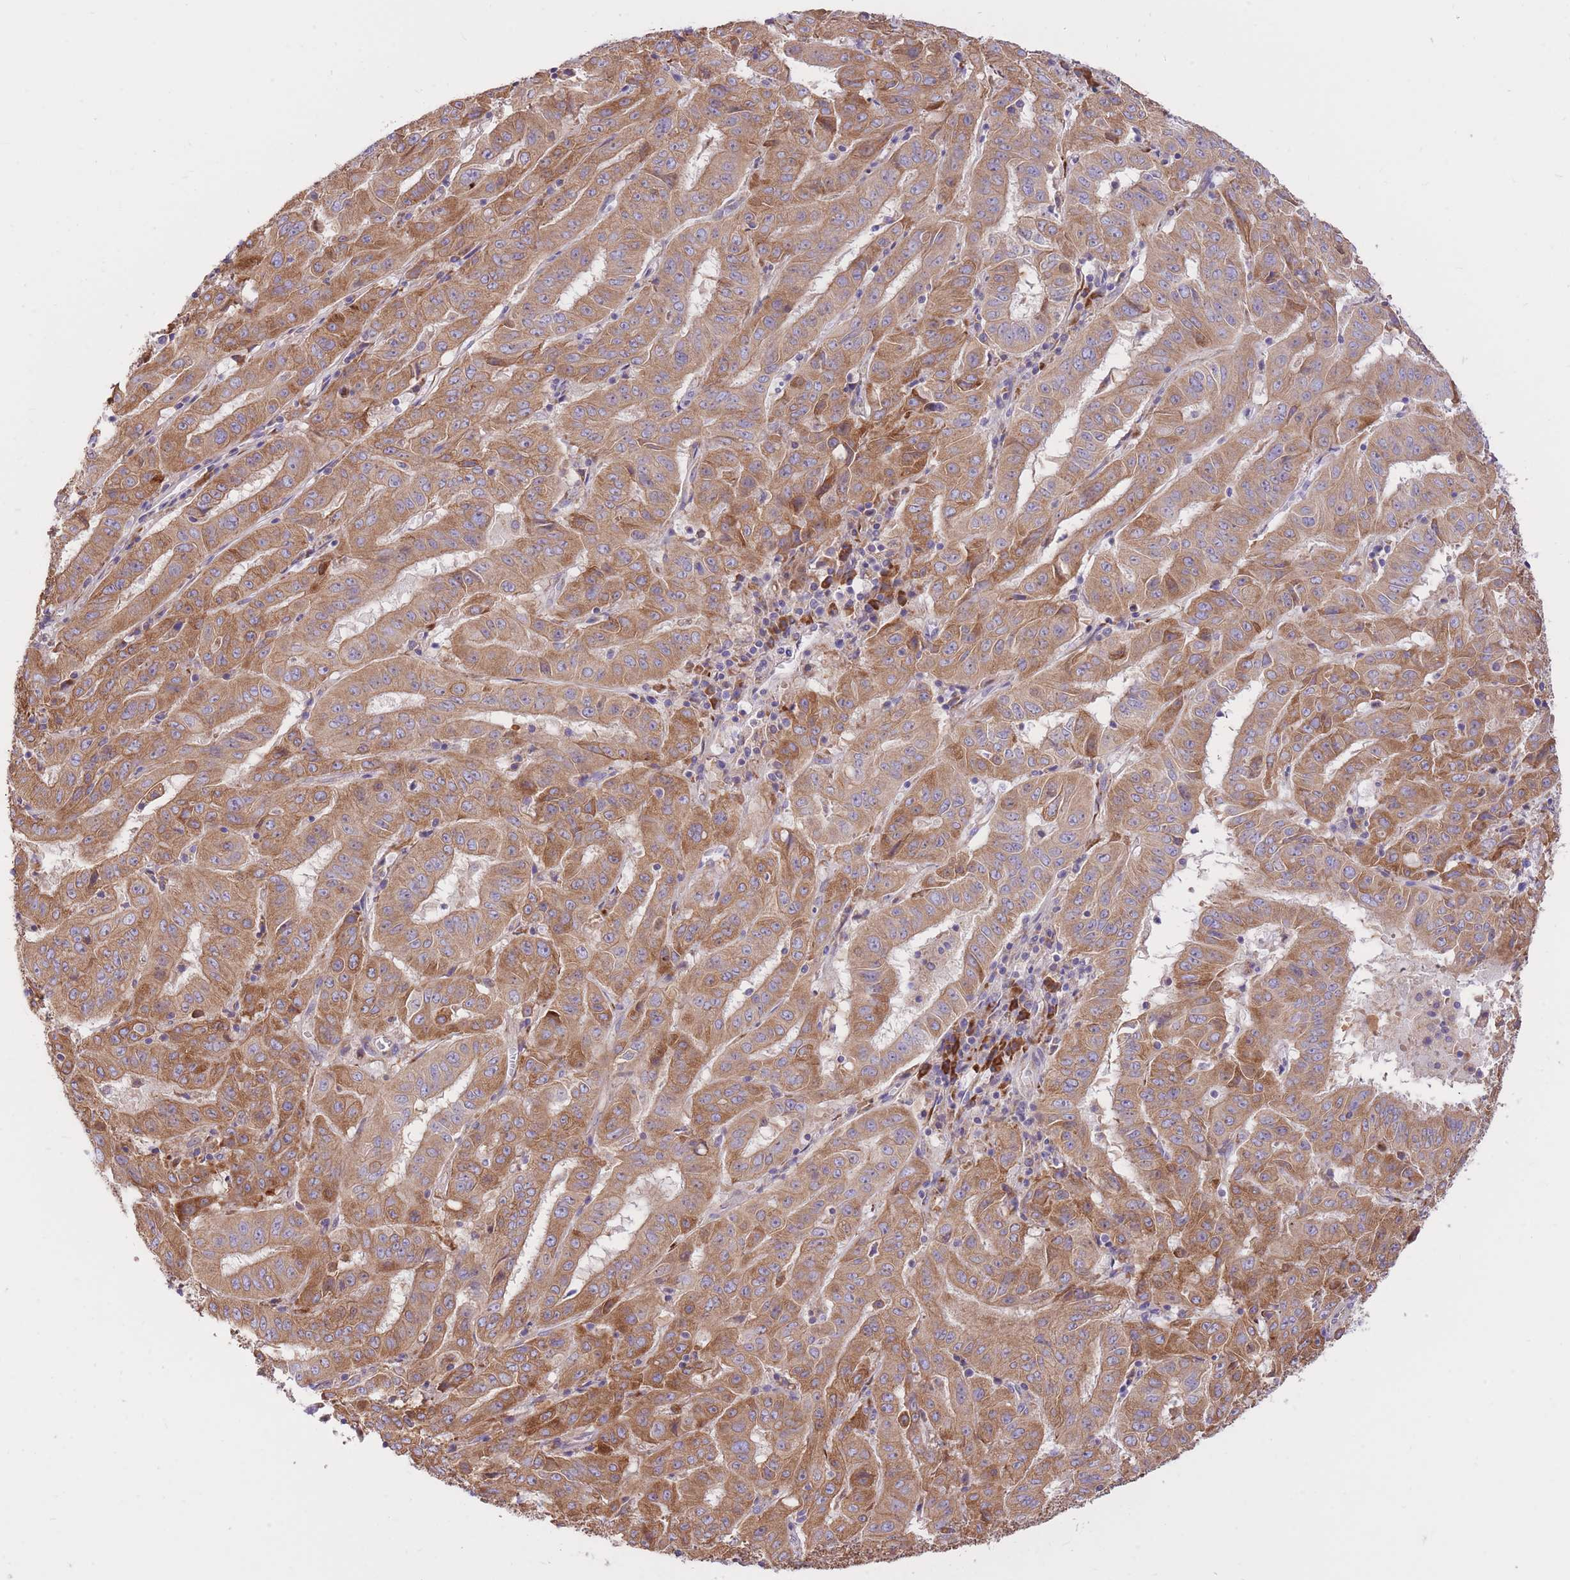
{"staining": {"intensity": "moderate", "quantity": ">75%", "location": "cytoplasmic/membranous"}, "tissue": "pancreatic cancer", "cell_type": "Tumor cells", "image_type": "cancer", "snomed": [{"axis": "morphology", "description": "Adenocarcinoma, NOS"}, {"axis": "topography", "description": "Pancreas"}], "caption": "Pancreatic cancer was stained to show a protein in brown. There is medium levels of moderate cytoplasmic/membranous positivity in about >75% of tumor cells.", "gene": "GBP7", "patient": {"sex": "male", "age": 63}}